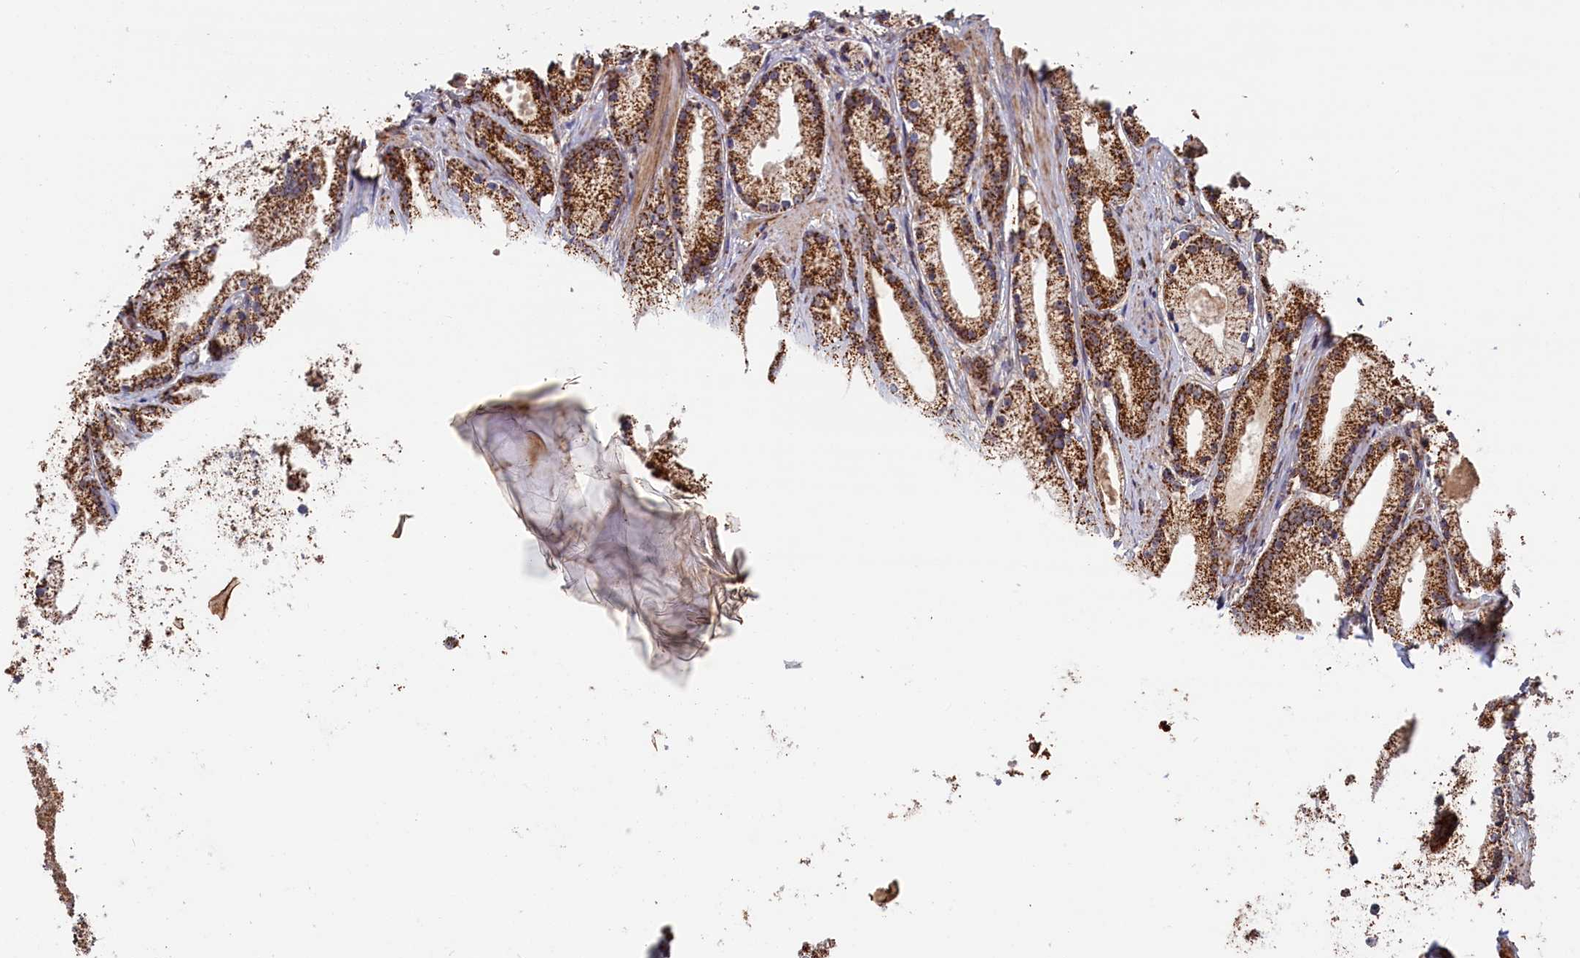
{"staining": {"intensity": "strong", "quantity": ">75%", "location": "cytoplasmic/membranous"}, "tissue": "prostate cancer", "cell_type": "Tumor cells", "image_type": "cancer", "snomed": [{"axis": "morphology", "description": "Adenocarcinoma, Low grade"}, {"axis": "topography", "description": "Prostate"}], "caption": "Immunohistochemical staining of human prostate adenocarcinoma (low-grade) reveals strong cytoplasmic/membranous protein positivity in about >75% of tumor cells. (Brightfield microscopy of DAB IHC at high magnification).", "gene": "MACROD1", "patient": {"sex": "male", "age": 57}}